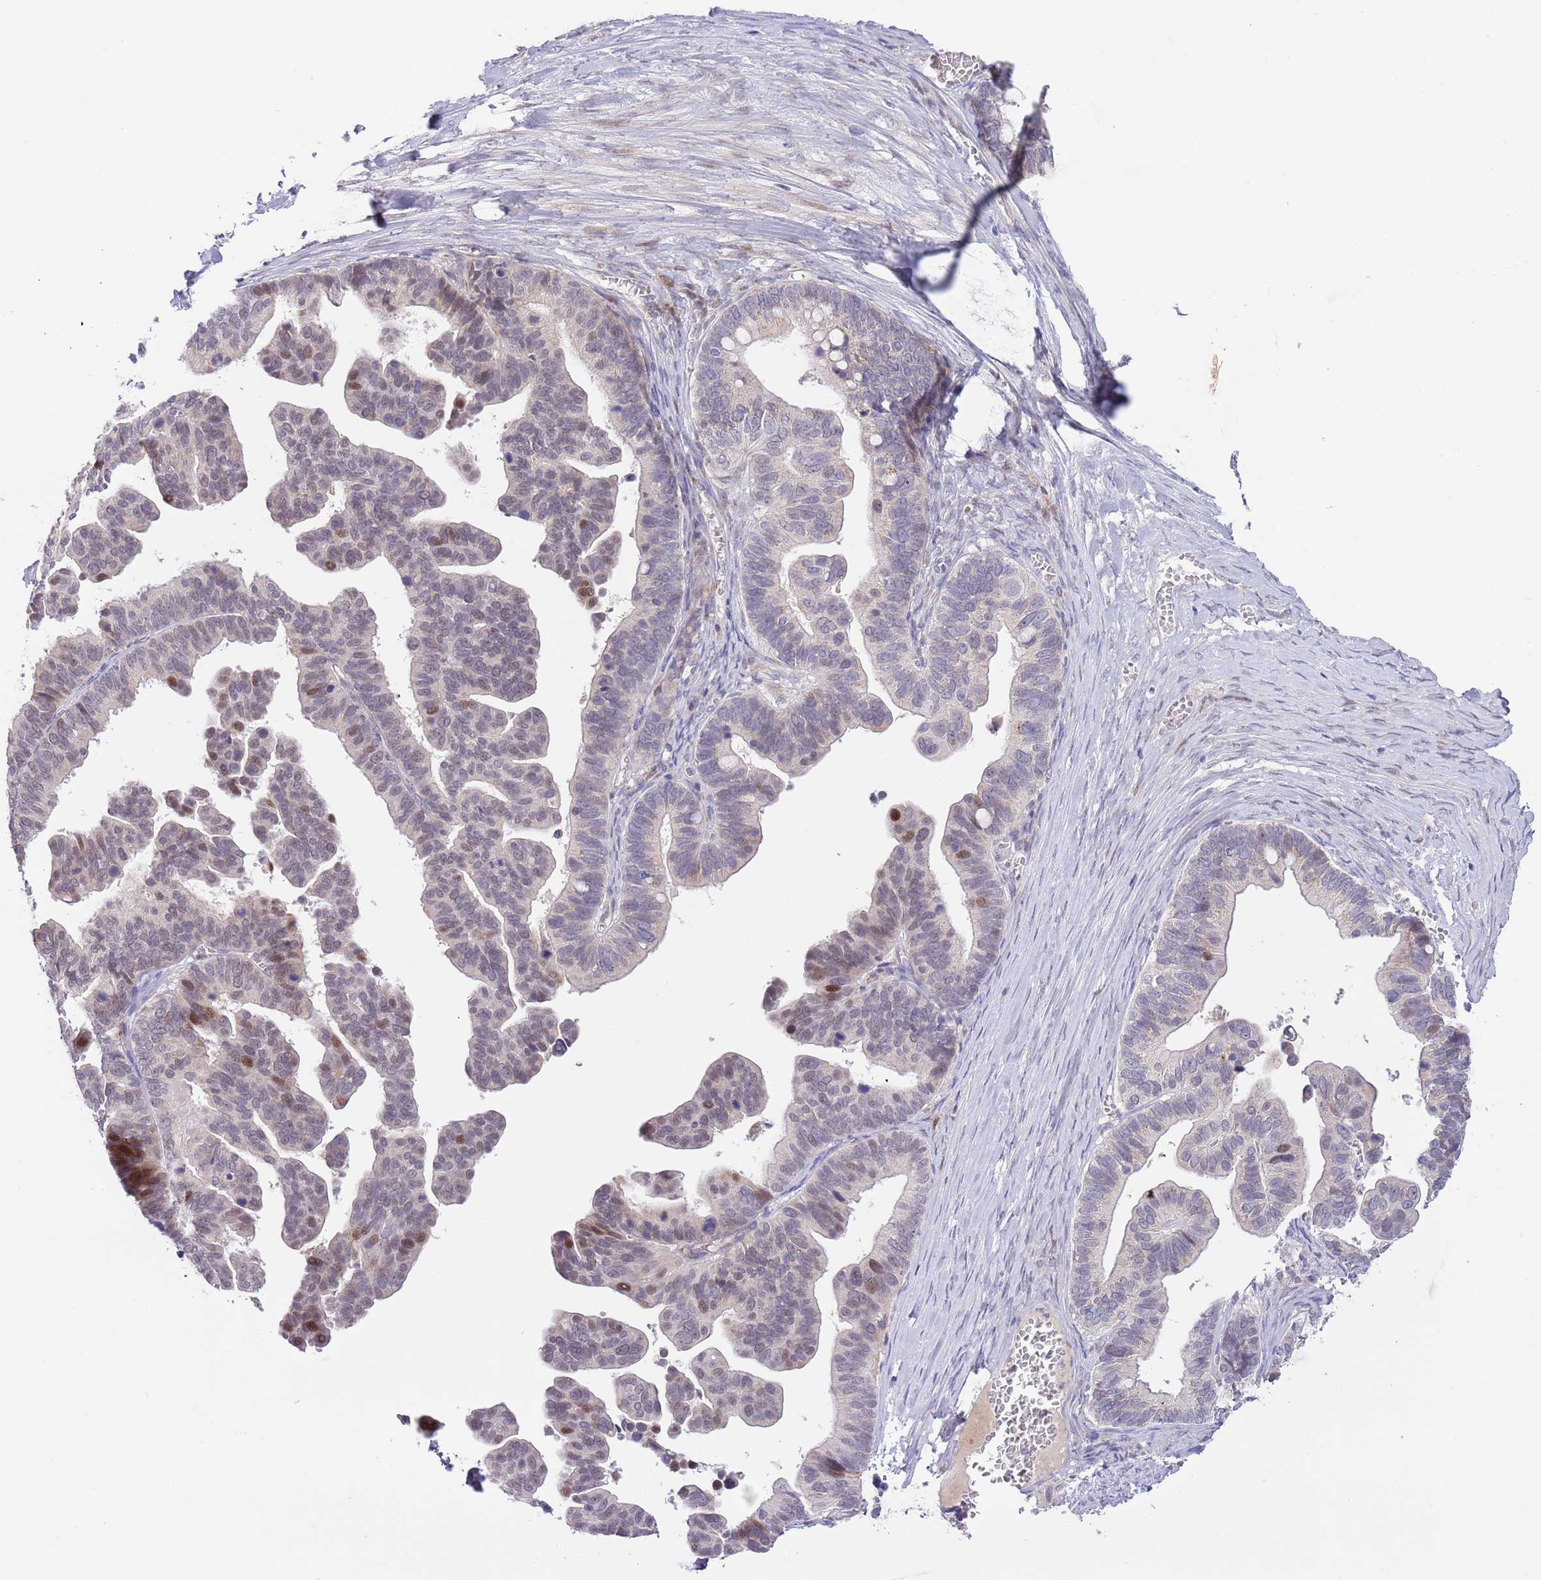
{"staining": {"intensity": "moderate", "quantity": "<25%", "location": "nuclear"}, "tissue": "ovarian cancer", "cell_type": "Tumor cells", "image_type": "cancer", "snomed": [{"axis": "morphology", "description": "Cystadenocarcinoma, serous, NOS"}, {"axis": "topography", "description": "Ovary"}], "caption": "Human ovarian cancer (serous cystadenocarcinoma) stained with a brown dye shows moderate nuclear positive positivity in about <25% of tumor cells.", "gene": "AP1S2", "patient": {"sex": "female", "age": 56}}